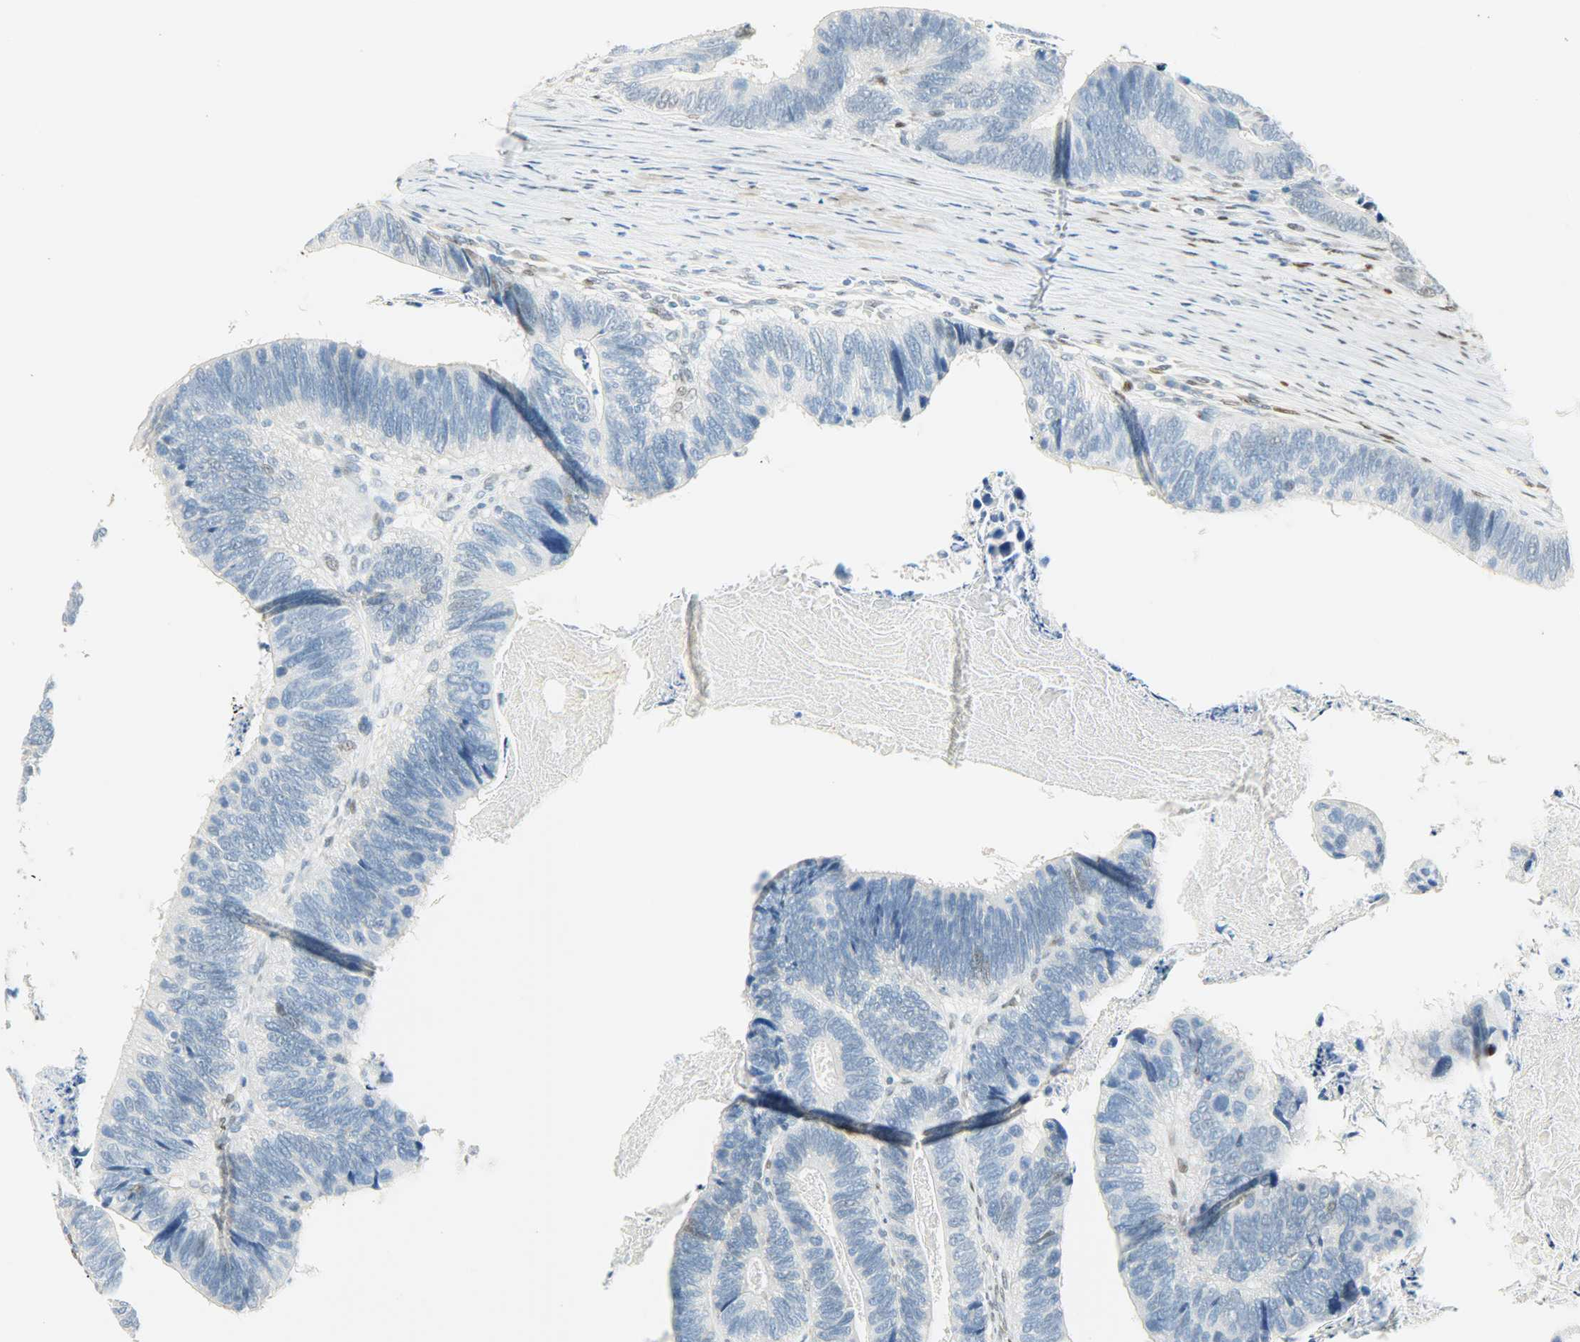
{"staining": {"intensity": "weak", "quantity": "<25%", "location": "nuclear"}, "tissue": "colorectal cancer", "cell_type": "Tumor cells", "image_type": "cancer", "snomed": [{"axis": "morphology", "description": "Adenocarcinoma, NOS"}, {"axis": "topography", "description": "Colon"}], "caption": "This is an immunohistochemistry (IHC) histopathology image of human colorectal adenocarcinoma. There is no expression in tumor cells.", "gene": "JUNB", "patient": {"sex": "male", "age": 72}}